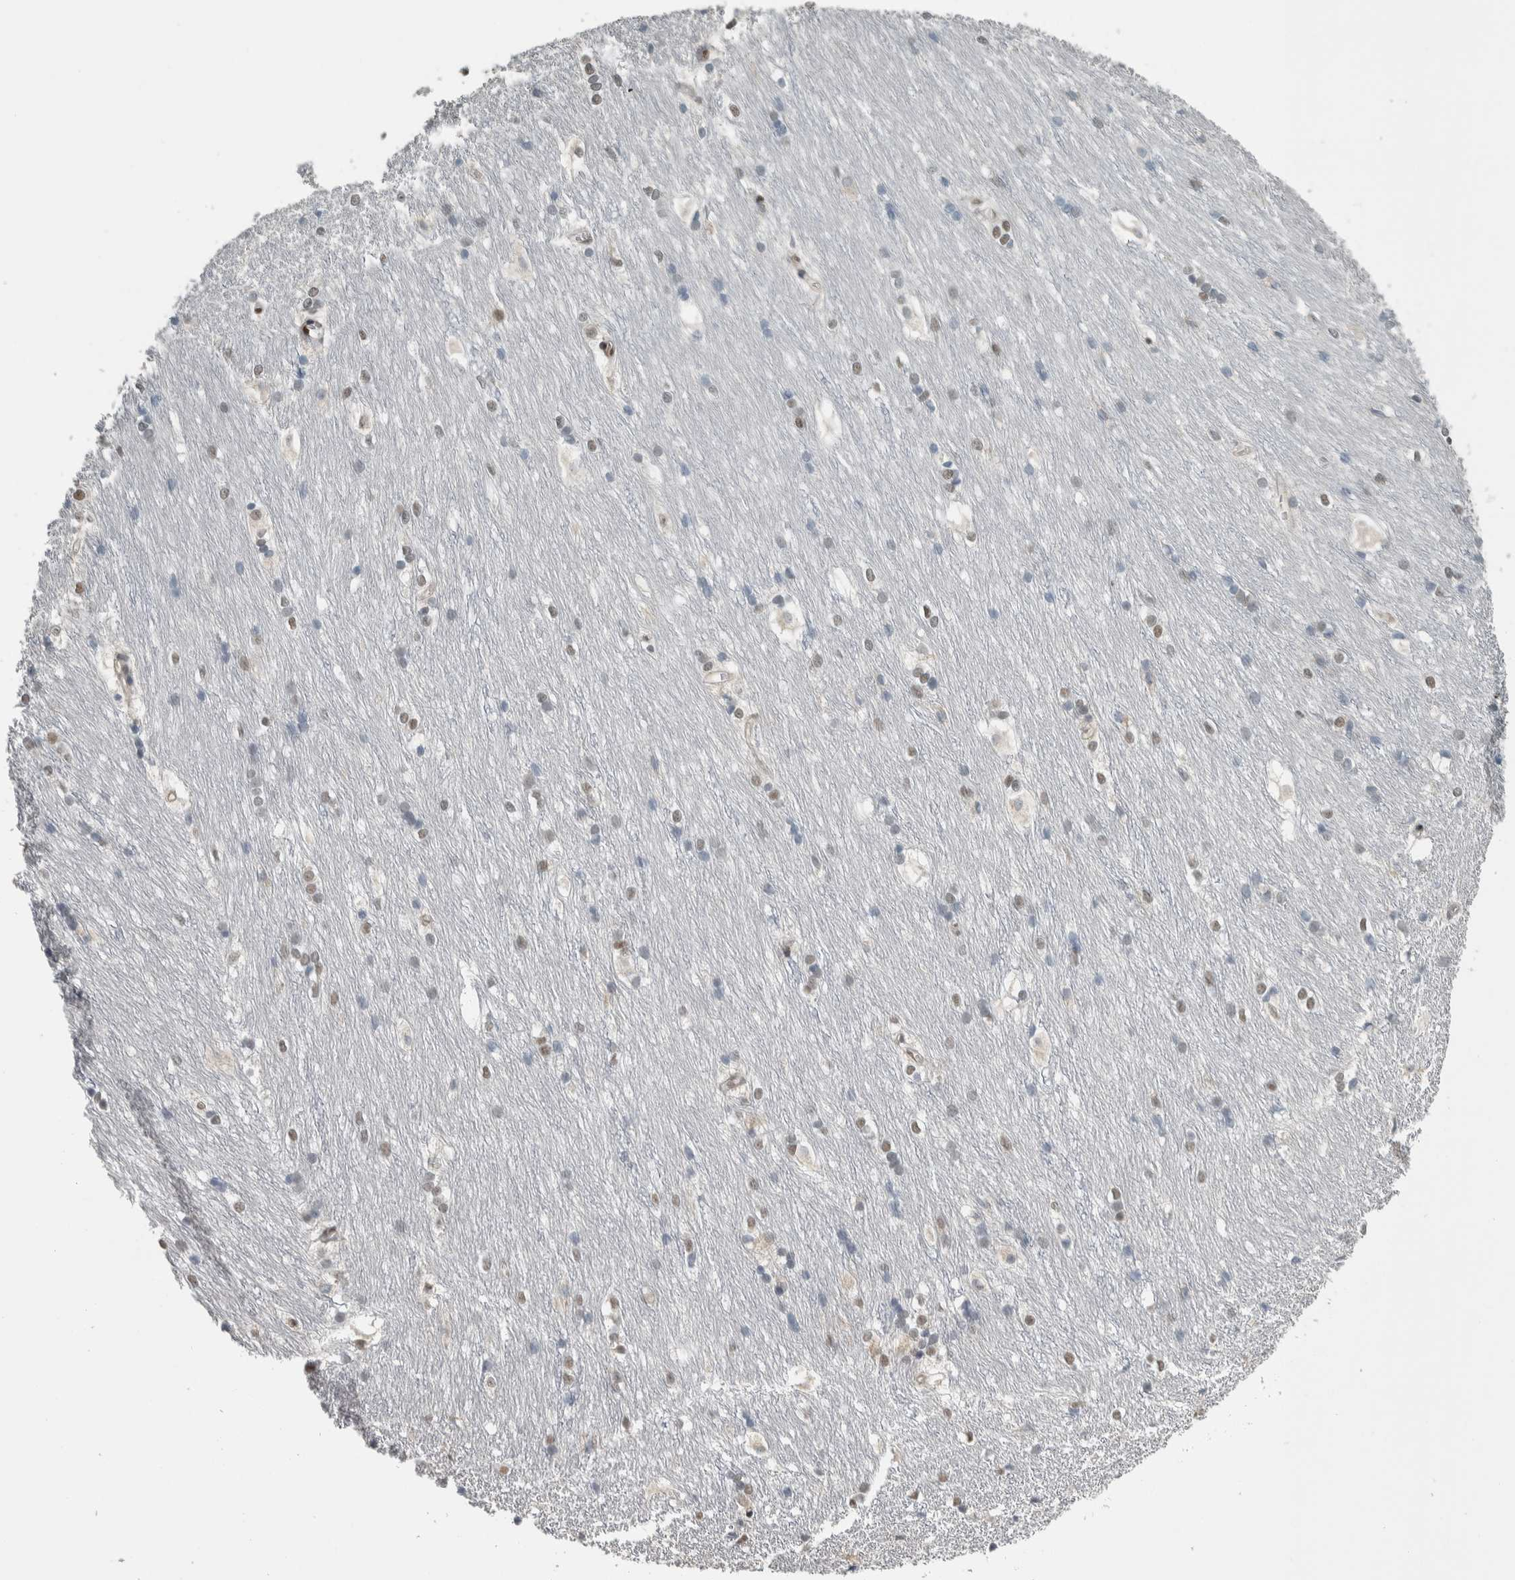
{"staining": {"intensity": "moderate", "quantity": "25%-75%", "location": "nuclear"}, "tissue": "caudate", "cell_type": "Glial cells", "image_type": "normal", "snomed": [{"axis": "morphology", "description": "Normal tissue, NOS"}, {"axis": "topography", "description": "Lateral ventricle wall"}], "caption": "Benign caudate reveals moderate nuclear positivity in approximately 25%-75% of glial cells (DAB (3,3'-diaminobenzidine) = brown stain, brightfield microscopy at high magnification)..", "gene": "DDX42", "patient": {"sex": "female", "age": 19}}